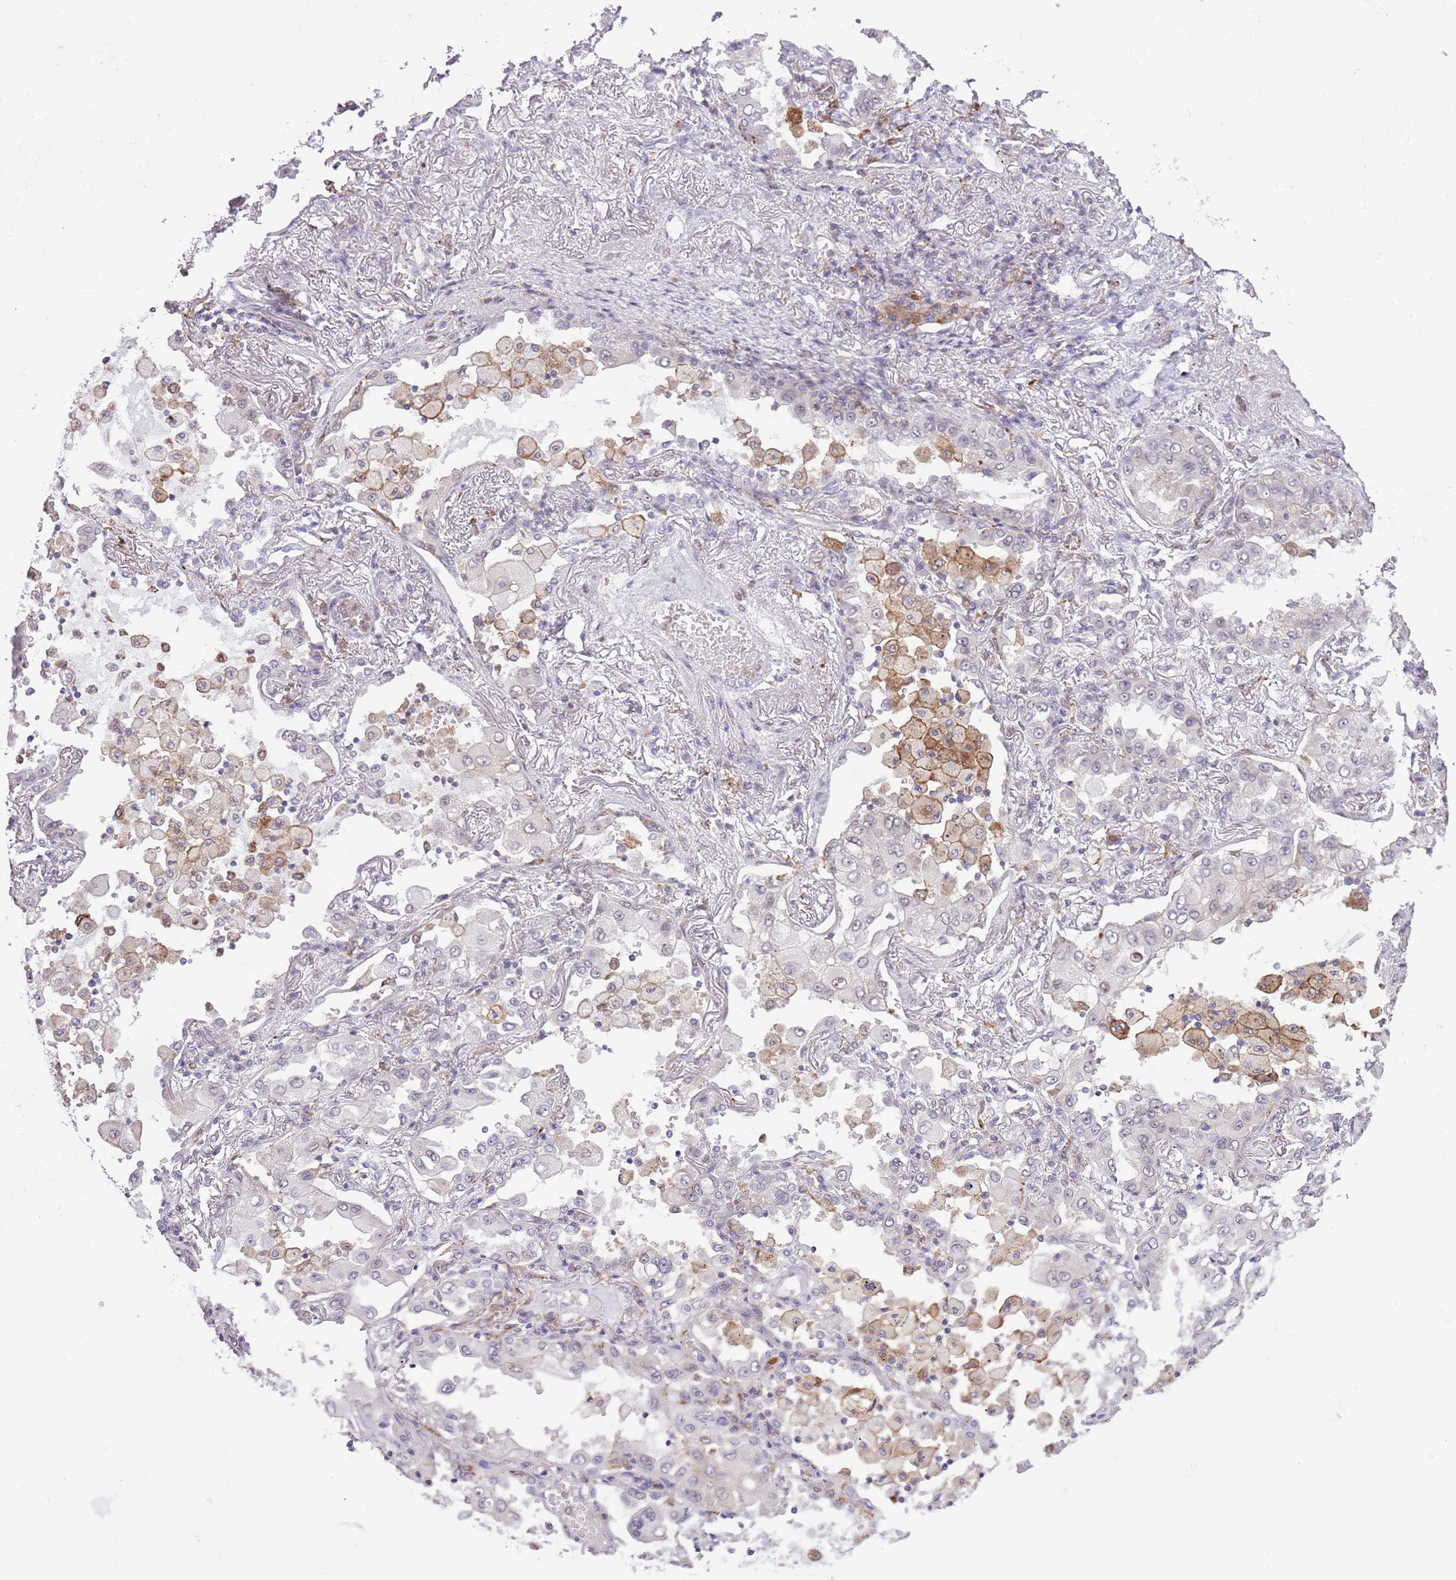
{"staining": {"intensity": "negative", "quantity": "none", "location": "none"}, "tissue": "lung cancer", "cell_type": "Tumor cells", "image_type": "cancer", "snomed": [{"axis": "morphology", "description": "Squamous cell carcinoma, NOS"}, {"axis": "topography", "description": "Lung"}], "caption": "An image of human lung cancer (squamous cell carcinoma) is negative for staining in tumor cells.", "gene": "DHX32", "patient": {"sex": "male", "age": 74}}